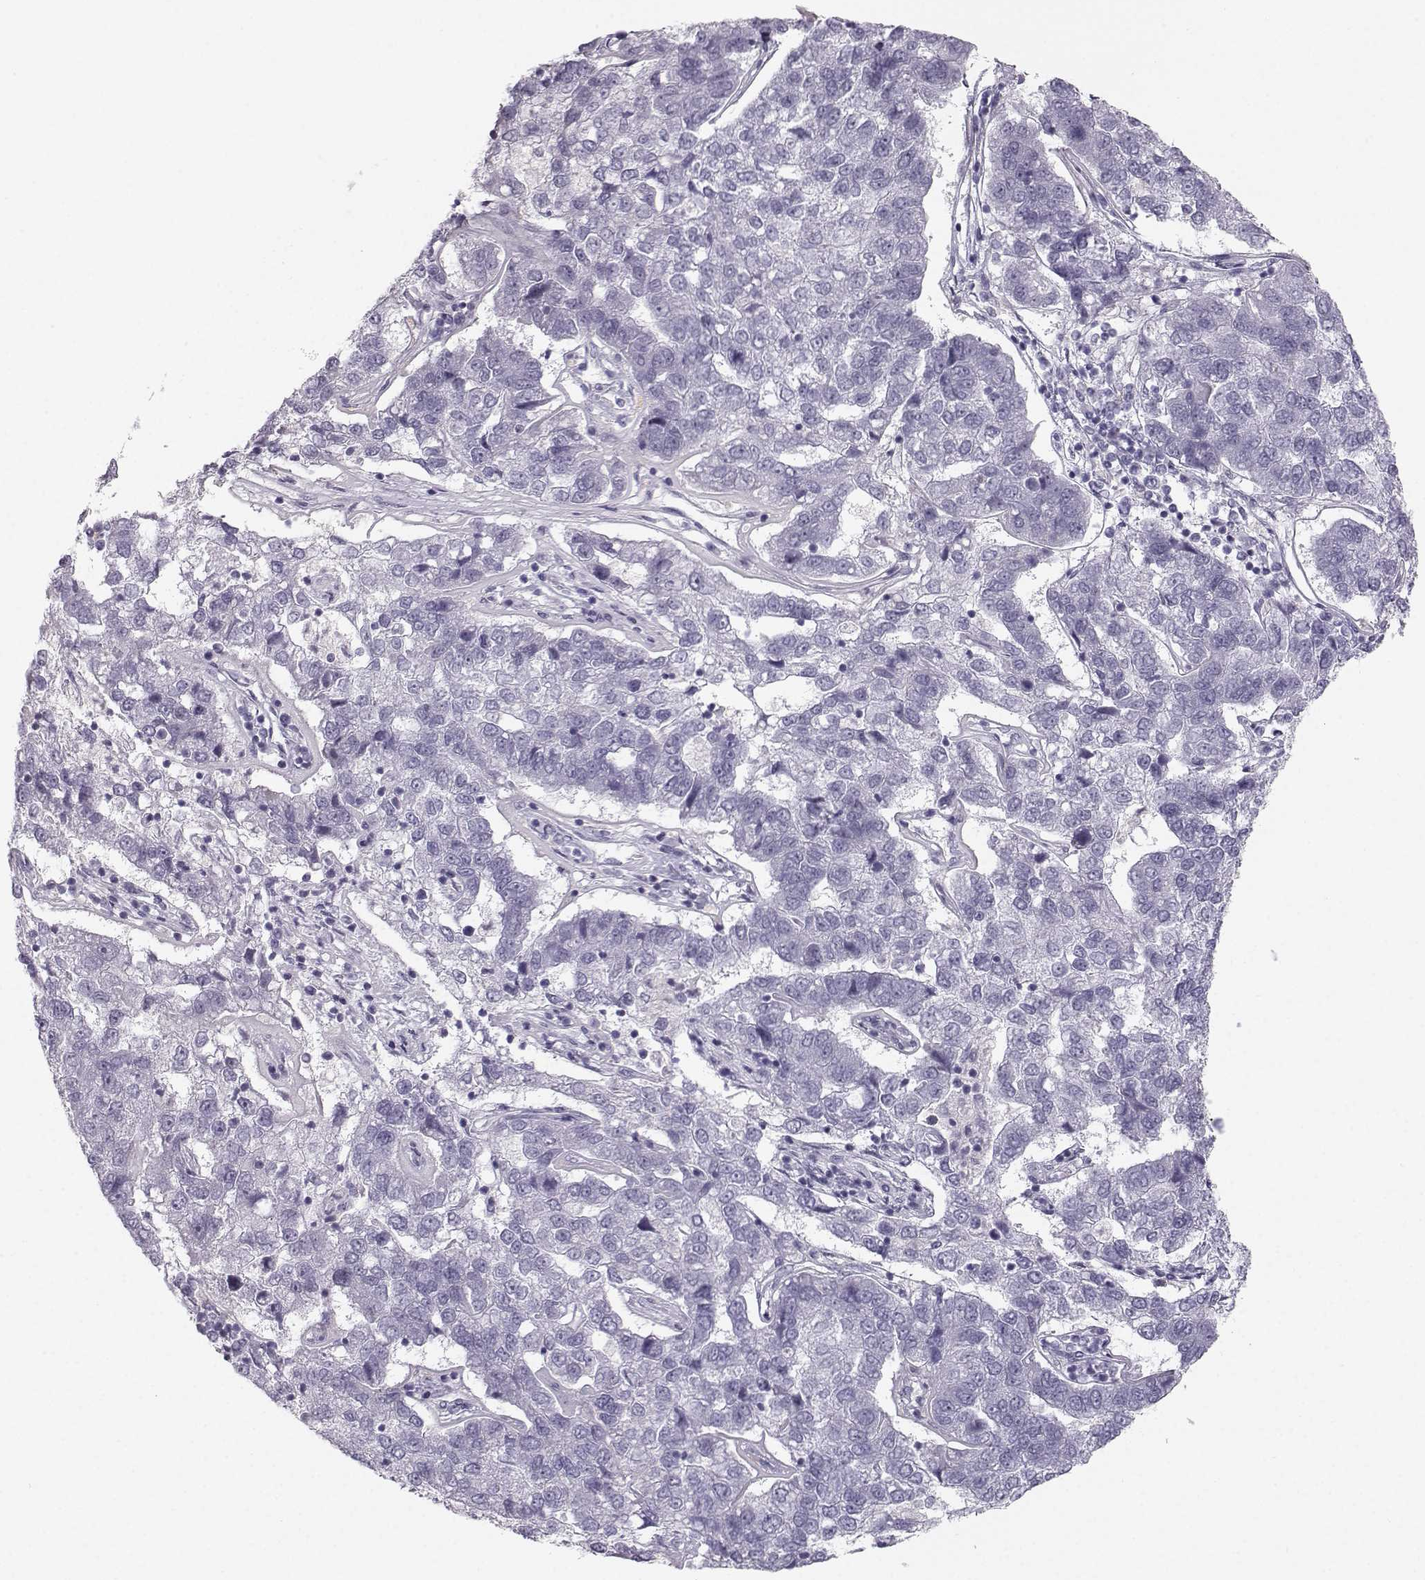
{"staining": {"intensity": "negative", "quantity": "none", "location": "none"}, "tissue": "pancreatic cancer", "cell_type": "Tumor cells", "image_type": "cancer", "snomed": [{"axis": "morphology", "description": "Adenocarcinoma, NOS"}, {"axis": "topography", "description": "Pancreas"}], "caption": "Micrograph shows no protein positivity in tumor cells of adenocarcinoma (pancreatic) tissue. (IHC, brightfield microscopy, high magnification).", "gene": "CASR", "patient": {"sex": "female", "age": 61}}